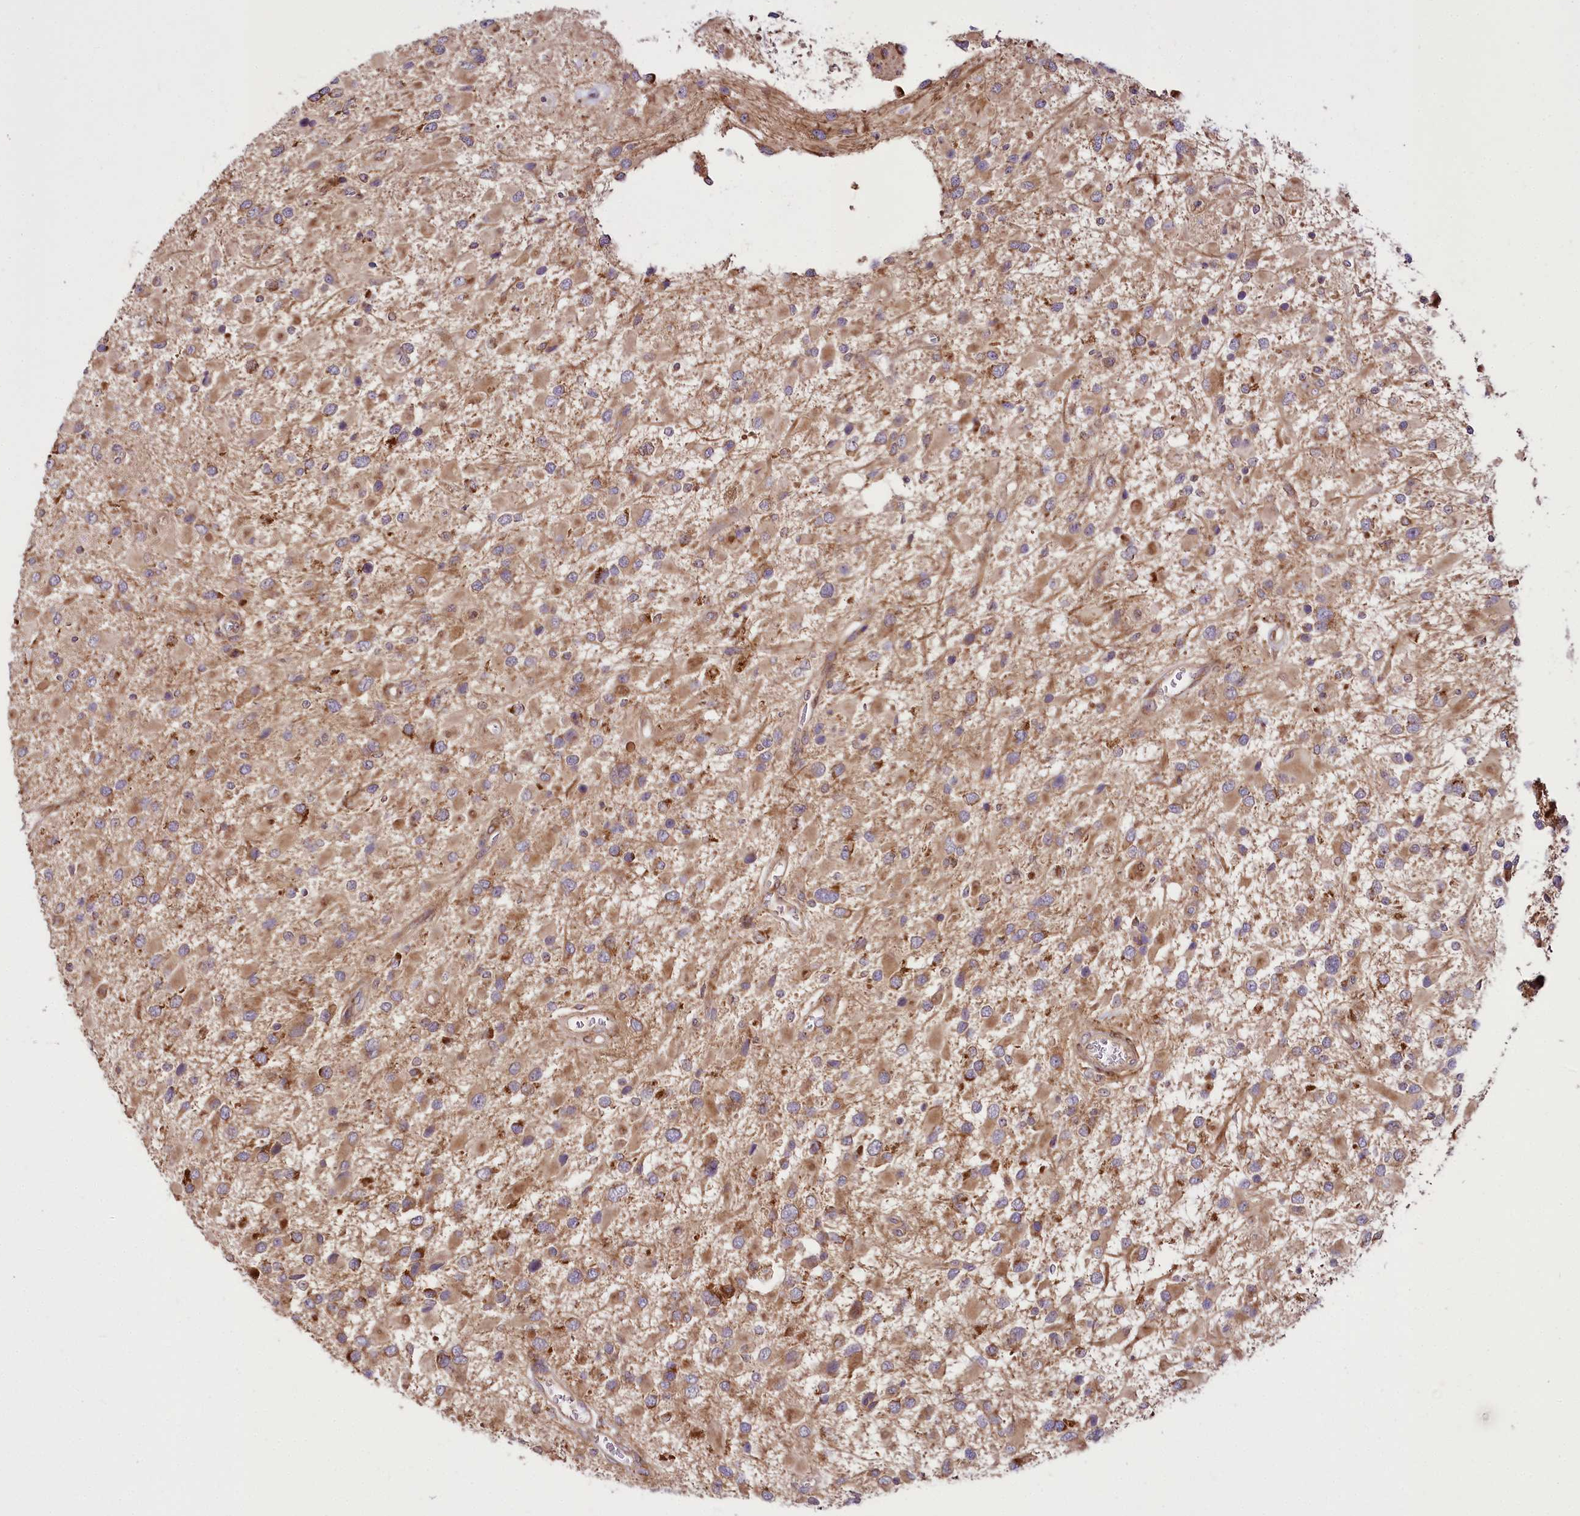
{"staining": {"intensity": "strong", "quantity": "25%-75%", "location": "cytoplasmic/membranous"}, "tissue": "glioma", "cell_type": "Tumor cells", "image_type": "cancer", "snomed": [{"axis": "morphology", "description": "Glioma, malignant, High grade"}, {"axis": "topography", "description": "Brain"}], "caption": "Malignant high-grade glioma stained with DAB (3,3'-diaminobenzidine) IHC shows high levels of strong cytoplasmic/membranous staining in about 25%-75% of tumor cells.", "gene": "RAB7A", "patient": {"sex": "male", "age": 53}}